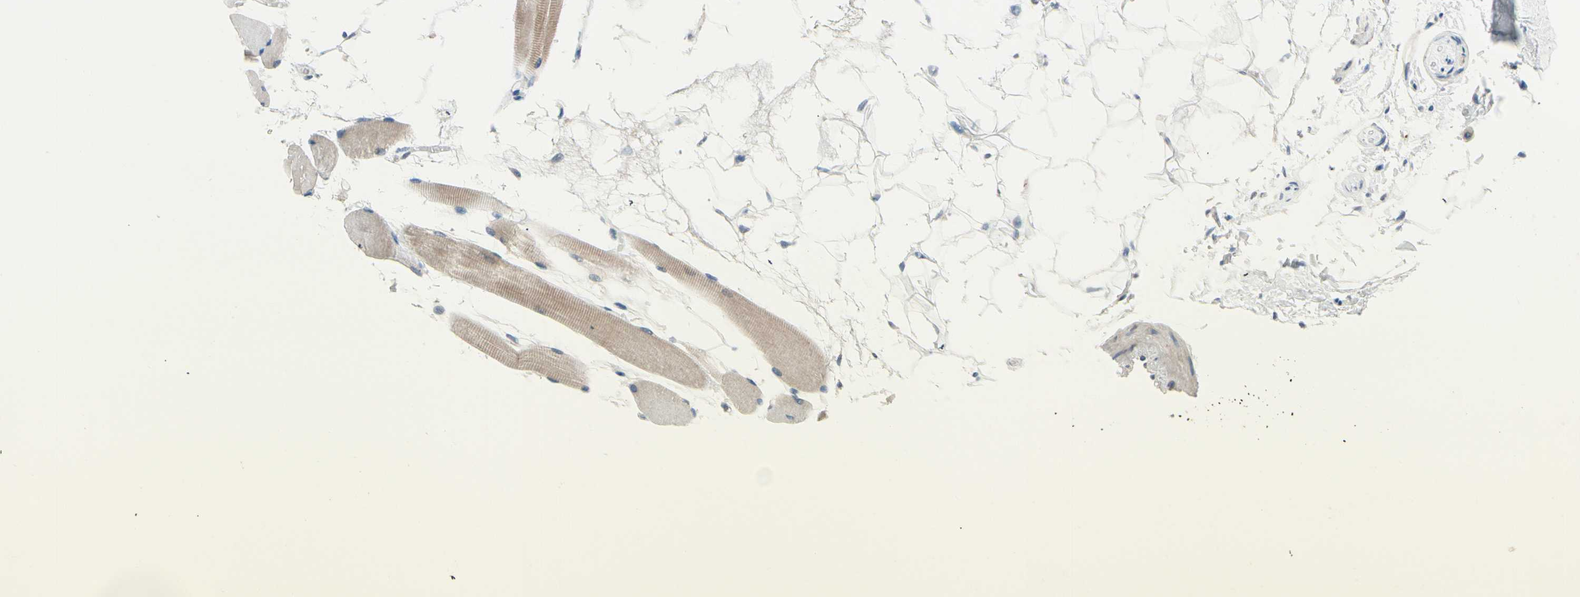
{"staining": {"intensity": "weak", "quantity": ">75%", "location": "cytoplasmic/membranous"}, "tissue": "skeletal muscle", "cell_type": "Myocytes", "image_type": "normal", "snomed": [{"axis": "morphology", "description": "Normal tissue, NOS"}, {"axis": "topography", "description": "Skeletal muscle"}, {"axis": "topography", "description": "Oral tissue"}, {"axis": "topography", "description": "Peripheral nerve tissue"}], "caption": "This histopathology image shows immunohistochemistry (IHC) staining of benign human skeletal muscle, with low weak cytoplasmic/membranous staining in about >75% of myocytes.", "gene": "ZNF132", "patient": {"sex": "female", "age": 84}}